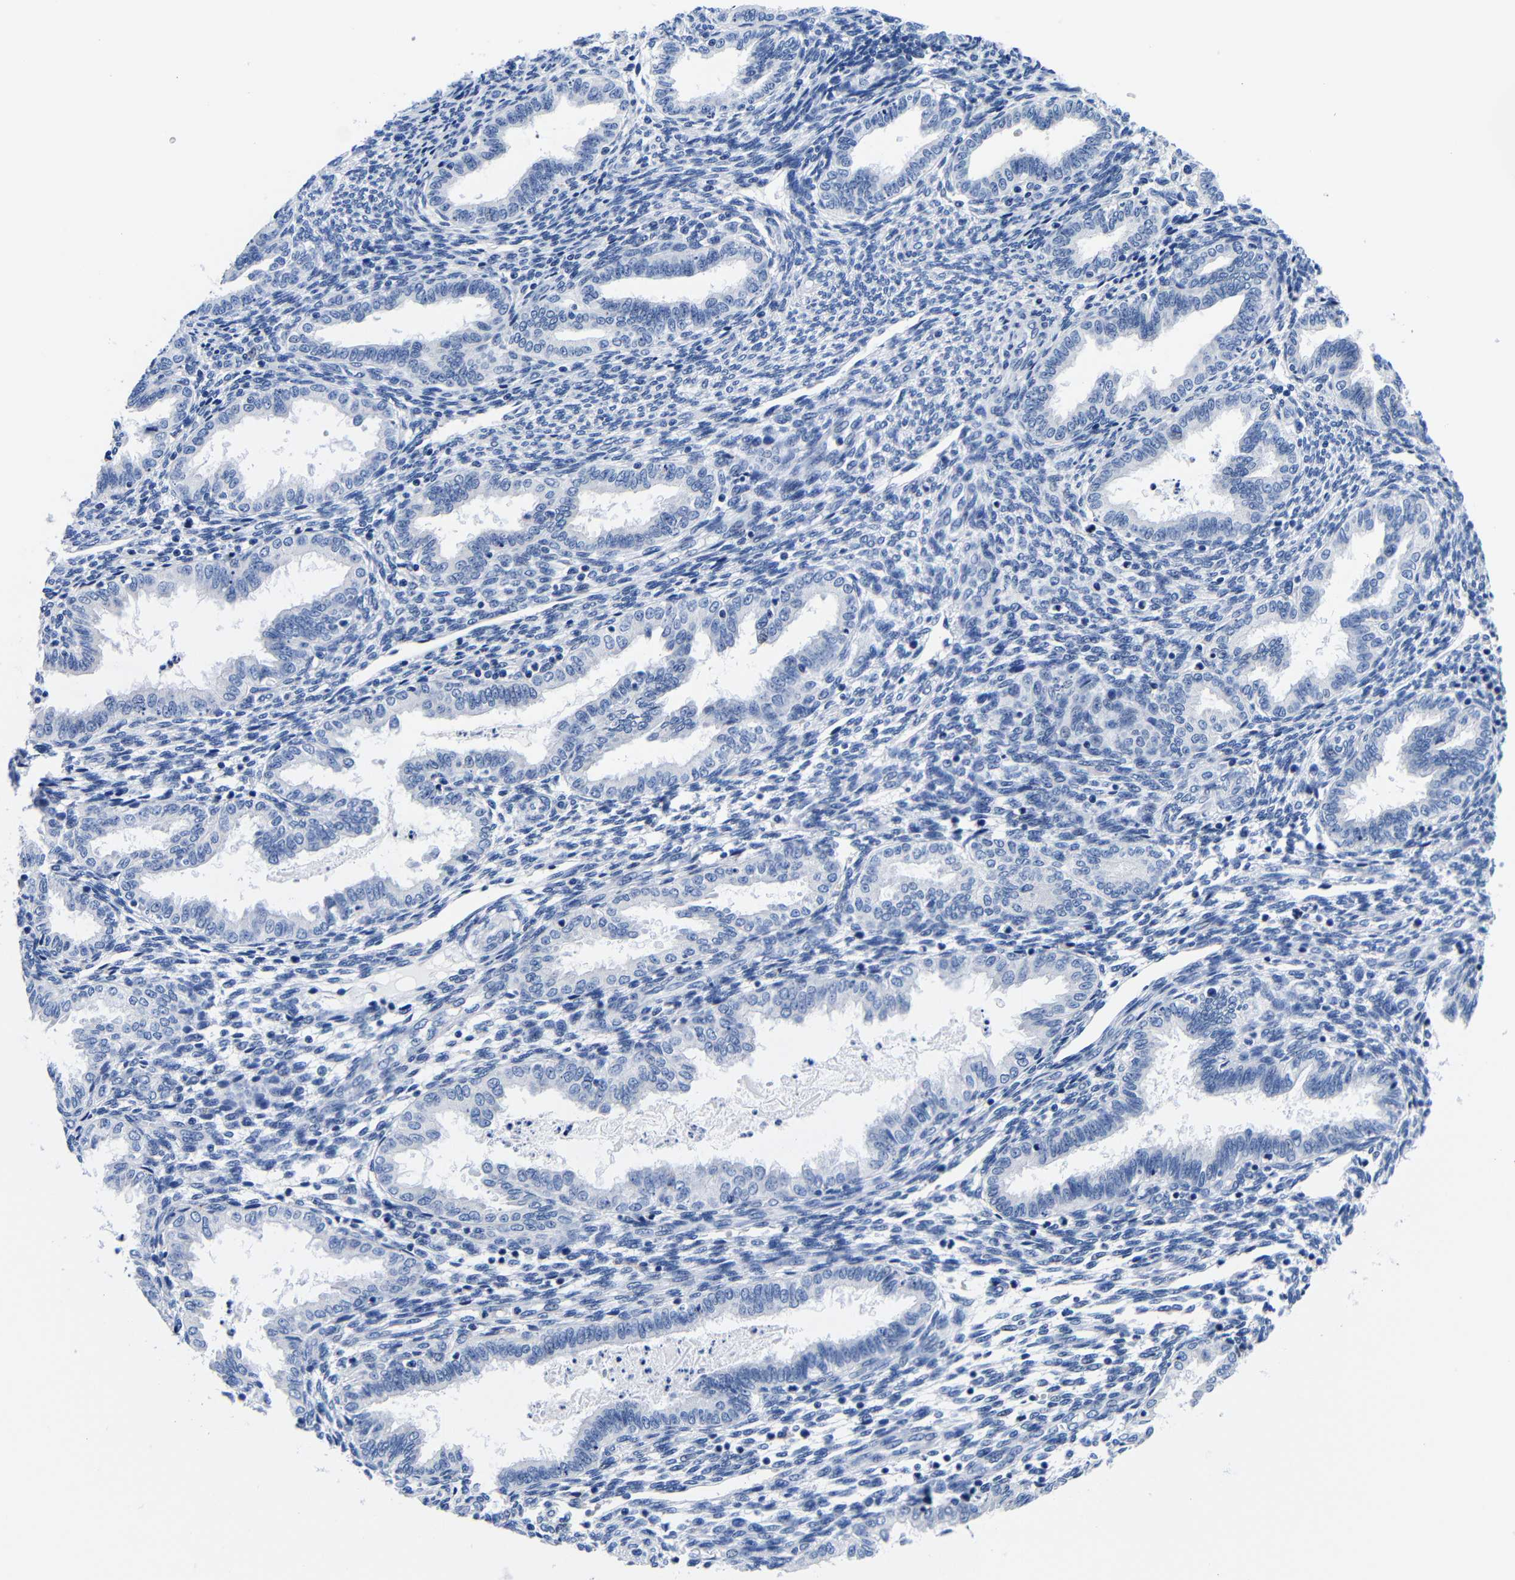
{"staining": {"intensity": "negative", "quantity": "none", "location": "none"}, "tissue": "endometrium", "cell_type": "Cells in endometrial stroma", "image_type": "normal", "snomed": [{"axis": "morphology", "description": "Normal tissue, NOS"}, {"axis": "topography", "description": "Endometrium"}], "caption": "The immunohistochemistry (IHC) micrograph has no significant positivity in cells in endometrial stroma of endometrium.", "gene": "CLEC4G", "patient": {"sex": "female", "age": 33}}